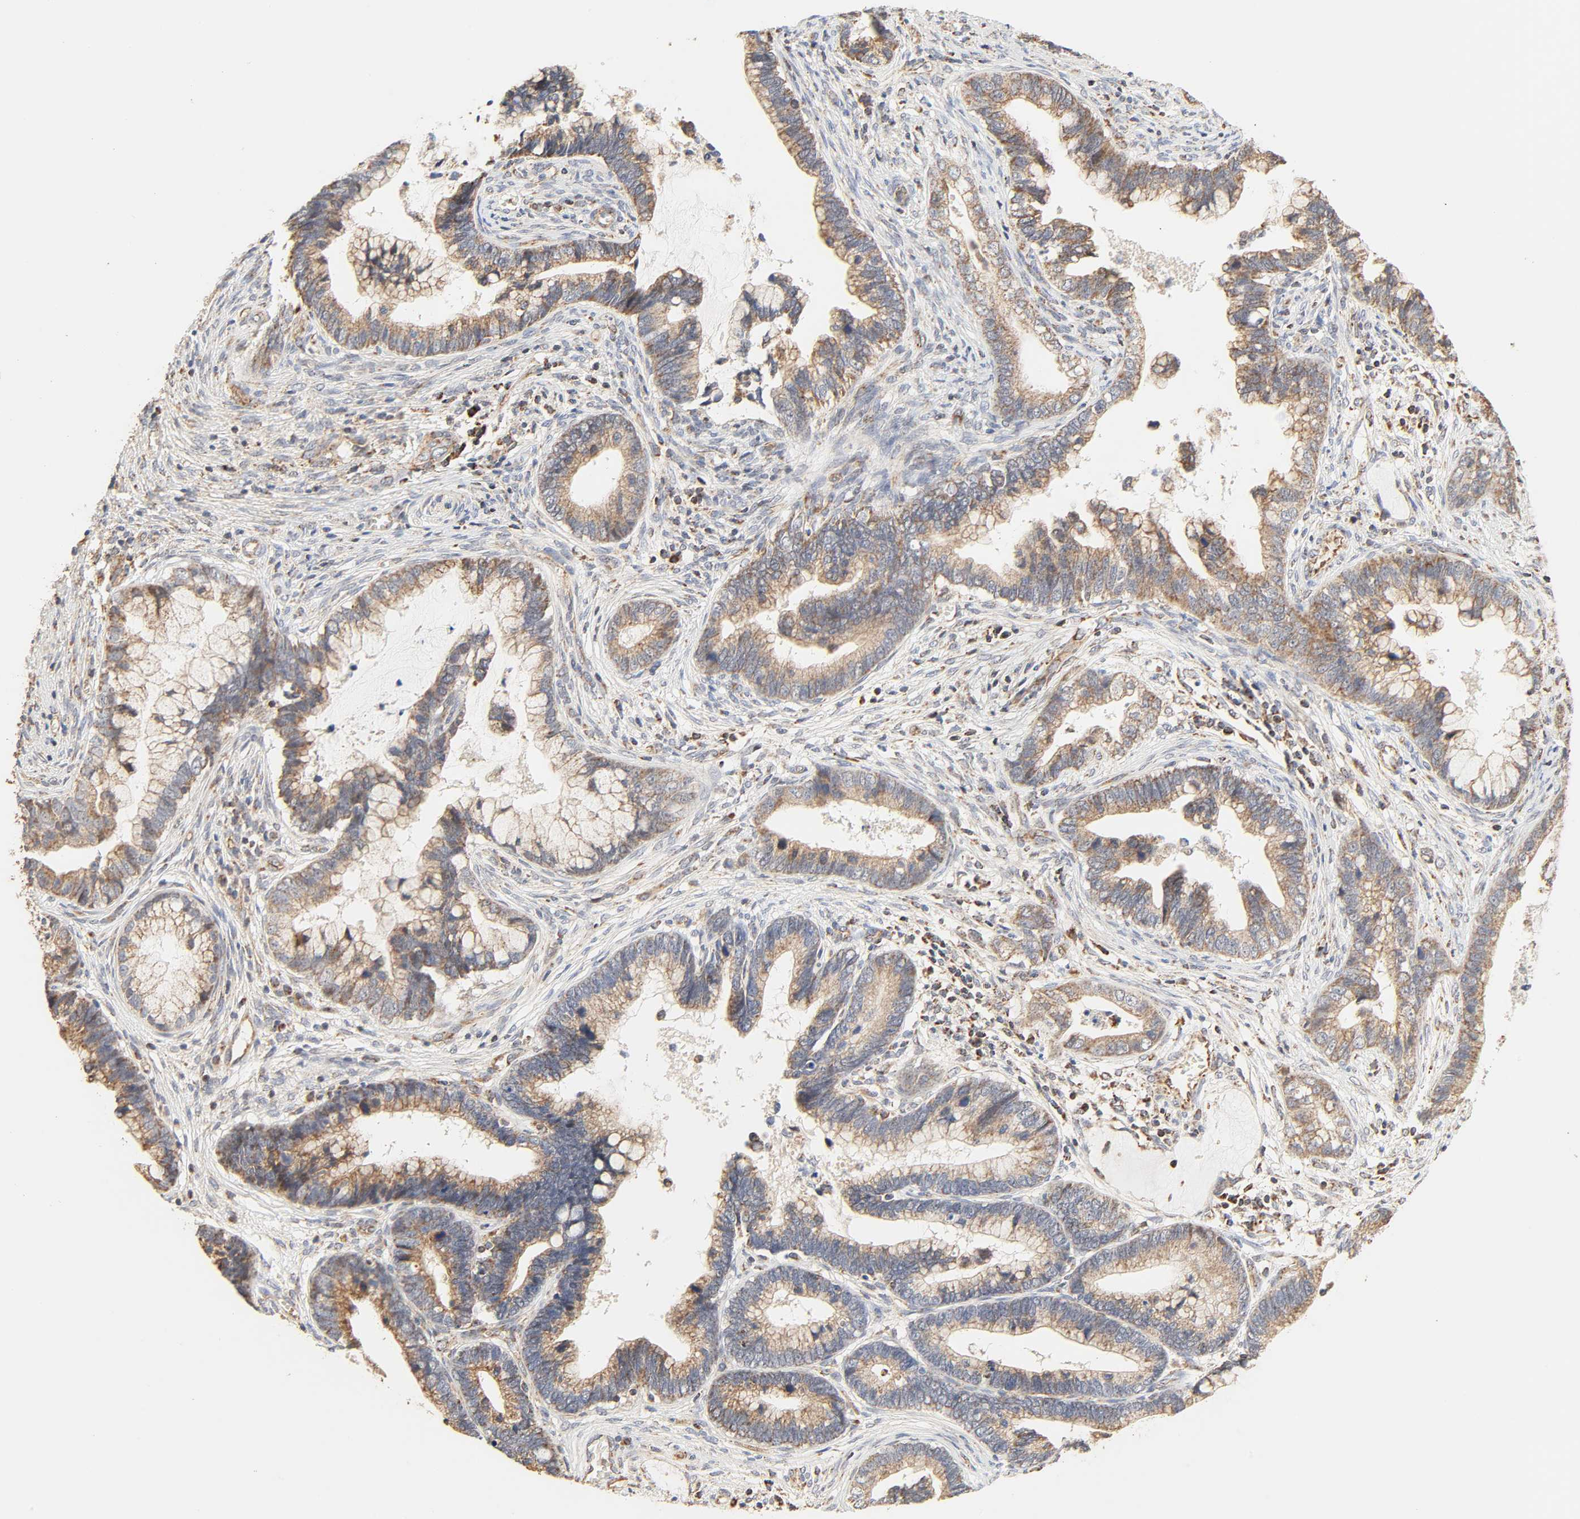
{"staining": {"intensity": "moderate", "quantity": ">75%", "location": "cytoplasmic/membranous"}, "tissue": "cervical cancer", "cell_type": "Tumor cells", "image_type": "cancer", "snomed": [{"axis": "morphology", "description": "Adenocarcinoma, NOS"}, {"axis": "topography", "description": "Cervix"}], "caption": "Immunohistochemical staining of human cervical adenocarcinoma displays medium levels of moderate cytoplasmic/membranous protein positivity in approximately >75% of tumor cells.", "gene": "ZMAT5", "patient": {"sex": "female", "age": 44}}